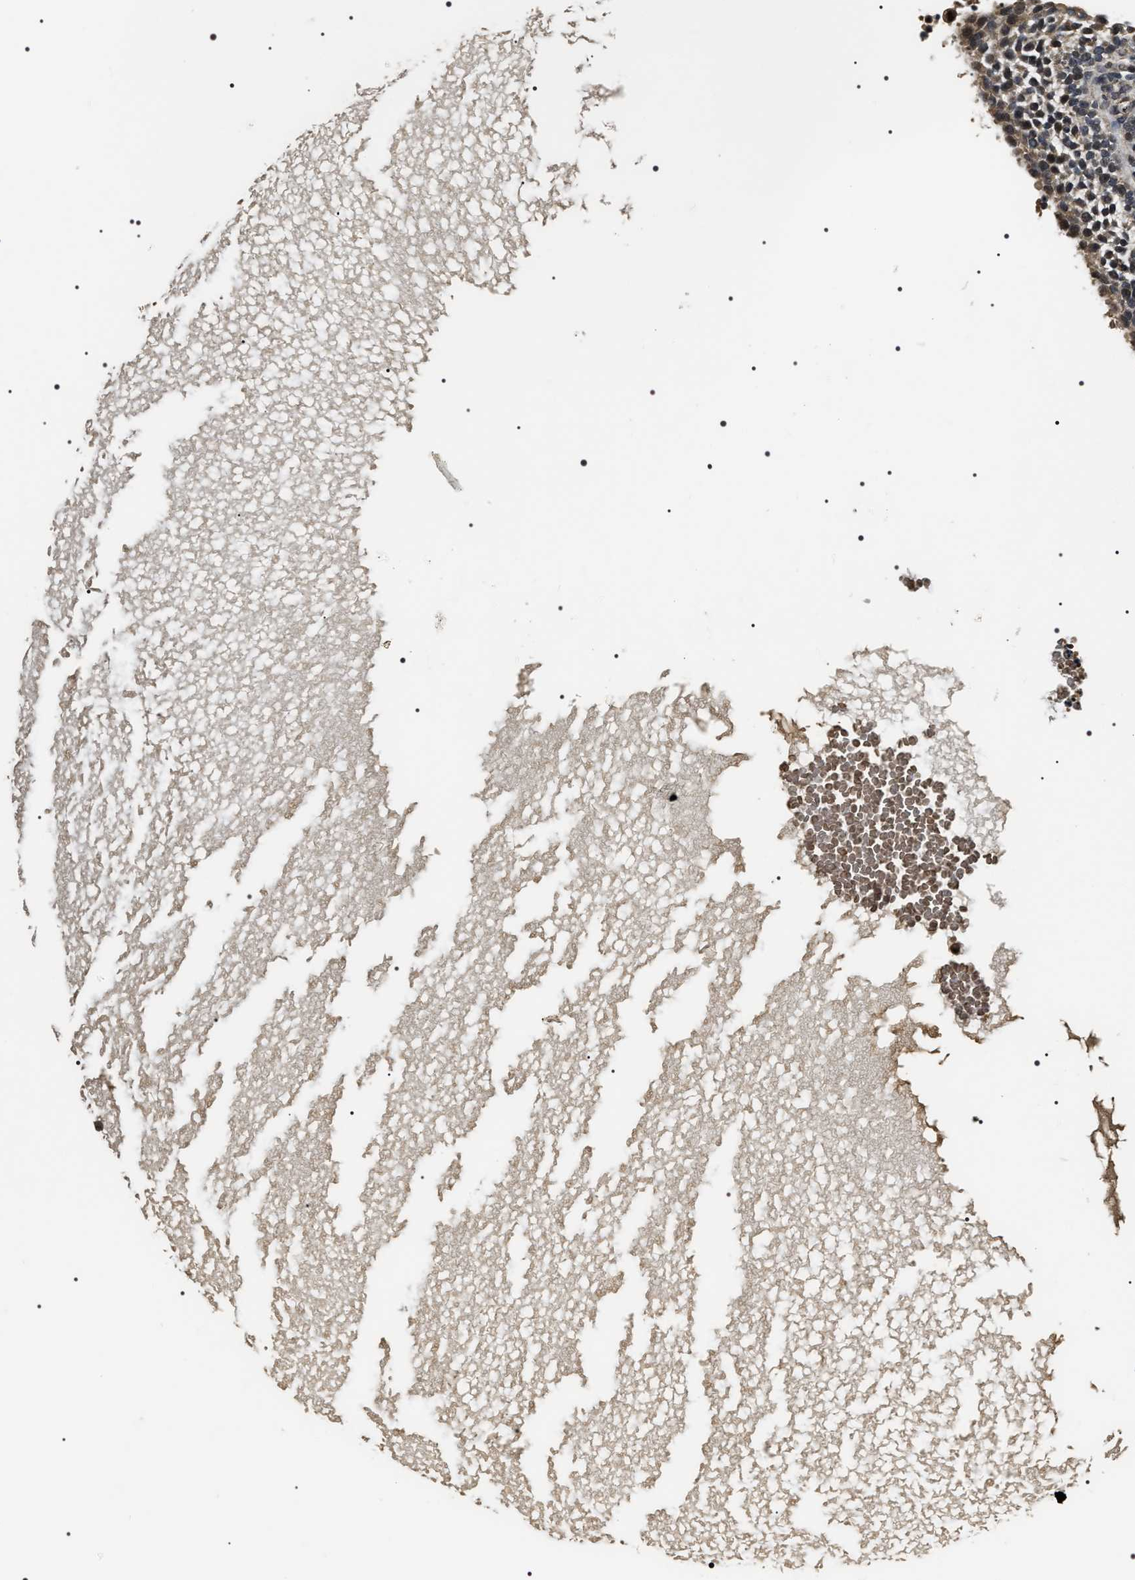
{"staining": {"intensity": "moderate", "quantity": "25%-75%", "location": "cytoplasmic/membranous,nuclear"}, "tissue": "ovary", "cell_type": "Follicle cells", "image_type": "normal", "snomed": [{"axis": "morphology", "description": "Normal tissue, NOS"}, {"axis": "topography", "description": "Ovary"}], "caption": "About 25%-75% of follicle cells in benign human ovary demonstrate moderate cytoplasmic/membranous,nuclear protein expression as visualized by brown immunohistochemical staining.", "gene": "ARHGAP22", "patient": {"sex": "female", "age": 35}}